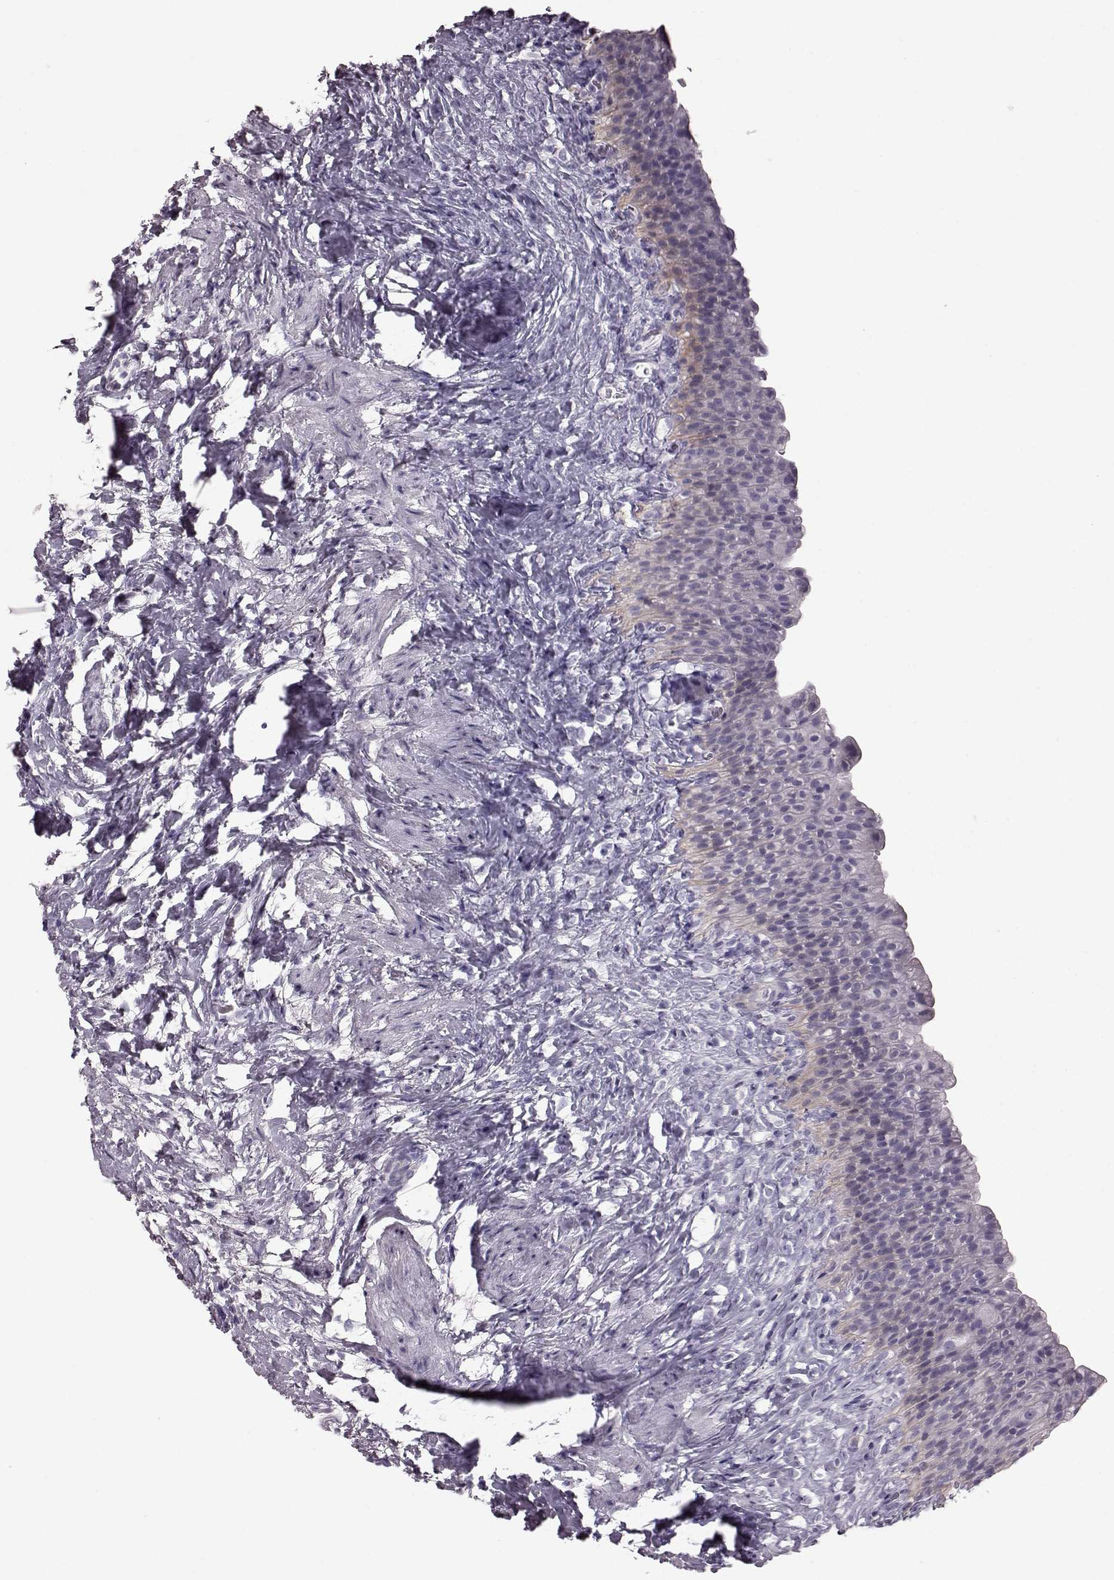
{"staining": {"intensity": "negative", "quantity": "none", "location": "none"}, "tissue": "urinary bladder", "cell_type": "Urothelial cells", "image_type": "normal", "snomed": [{"axis": "morphology", "description": "Normal tissue, NOS"}, {"axis": "topography", "description": "Urinary bladder"}], "caption": "Urothelial cells show no significant protein expression in unremarkable urinary bladder. (DAB IHC with hematoxylin counter stain).", "gene": "CRYBA2", "patient": {"sex": "male", "age": 76}}